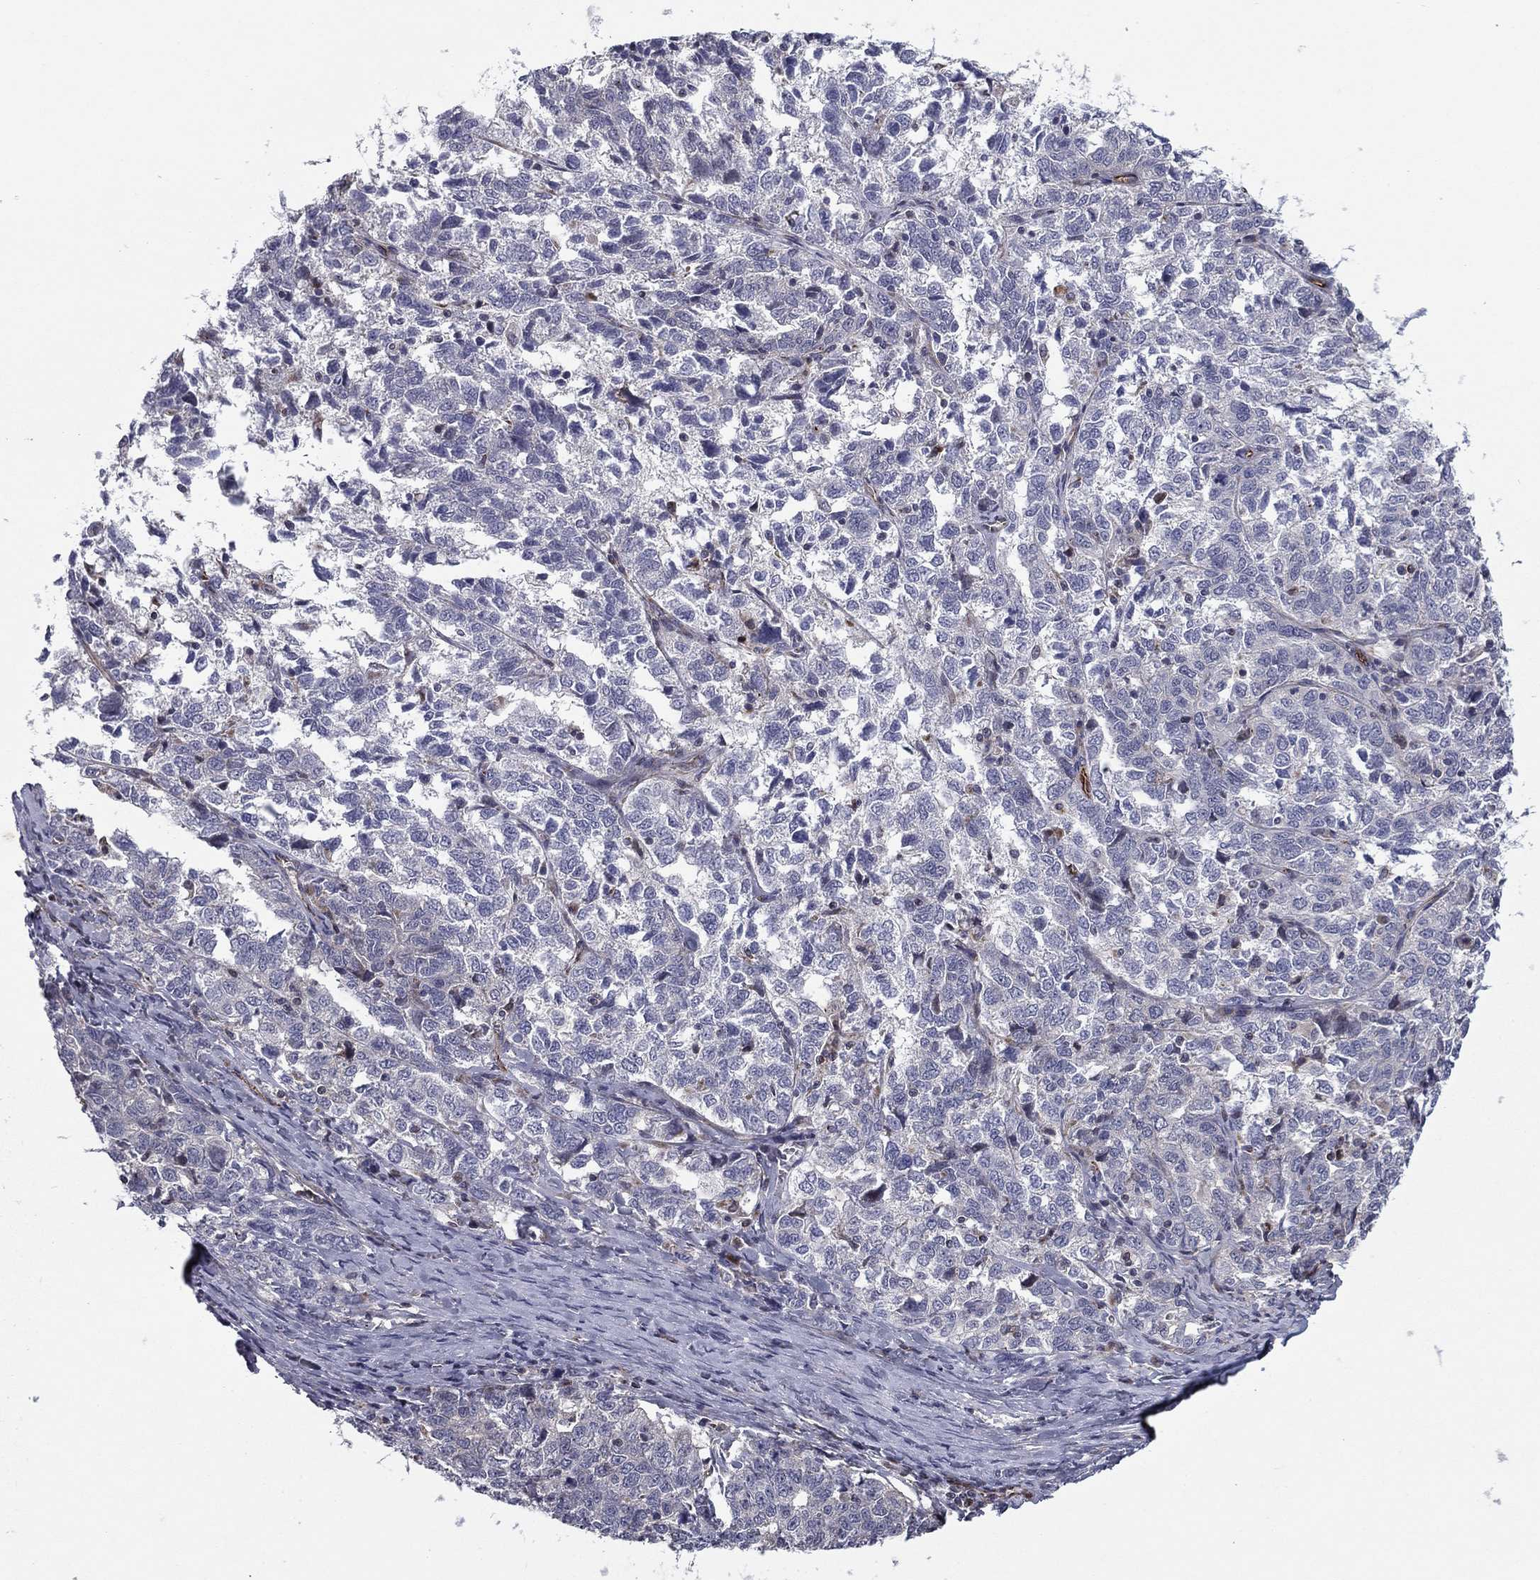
{"staining": {"intensity": "negative", "quantity": "none", "location": "none"}, "tissue": "ovarian cancer", "cell_type": "Tumor cells", "image_type": "cancer", "snomed": [{"axis": "morphology", "description": "Cystadenocarcinoma, serous, NOS"}, {"axis": "topography", "description": "Ovary"}], "caption": "High magnification brightfield microscopy of ovarian cancer (serous cystadenocarcinoma) stained with DAB (brown) and counterstained with hematoxylin (blue): tumor cells show no significant staining.", "gene": "CLSTN1", "patient": {"sex": "female", "age": 71}}